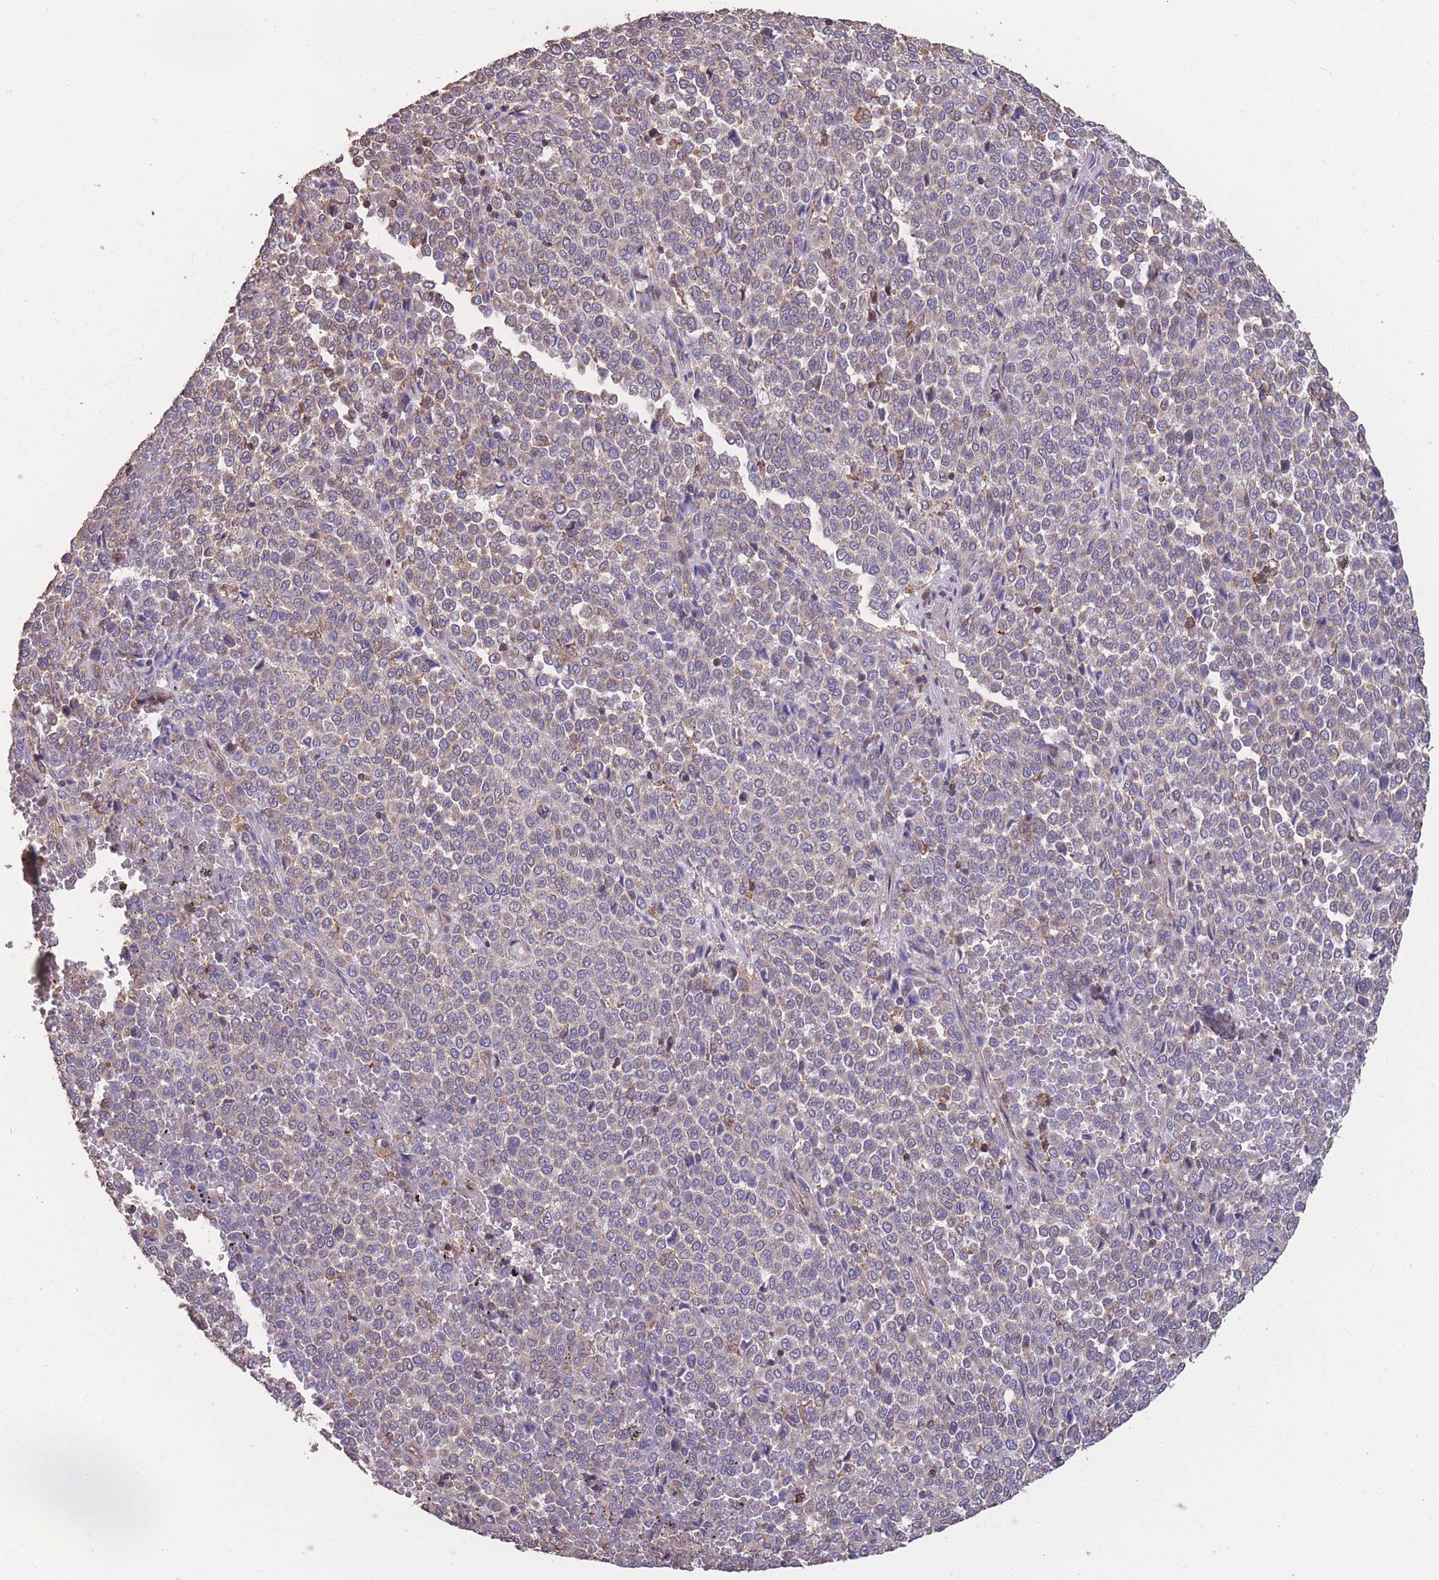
{"staining": {"intensity": "weak", "quantity": "<25%", "location": "cytoplasmic/membranous"}, "tissue": "melanoma", "cell_type": "Tumor cells", "image_type": "cancer", "snomed": [{"axis": "morphology", "description": "Malignant melanoma, Metastatic site"}, {"axis": "topography", "description": "Pancreas"}], "caption": "Immunohistochemistry (IHC) histopathology image of neoplastic tissue: human malignant melanoma (metastatic site) stained with DAB exhibits no significant protein positivity in tumor cells. (Stains: DAB (3,3'-diaminobenzidine) IHC with hematoxylin counter stain, Microscopy: brightfield microscopy at high magnification).", "gene": "NUDT21", "patient": {"sex": "female", "age": 30}}